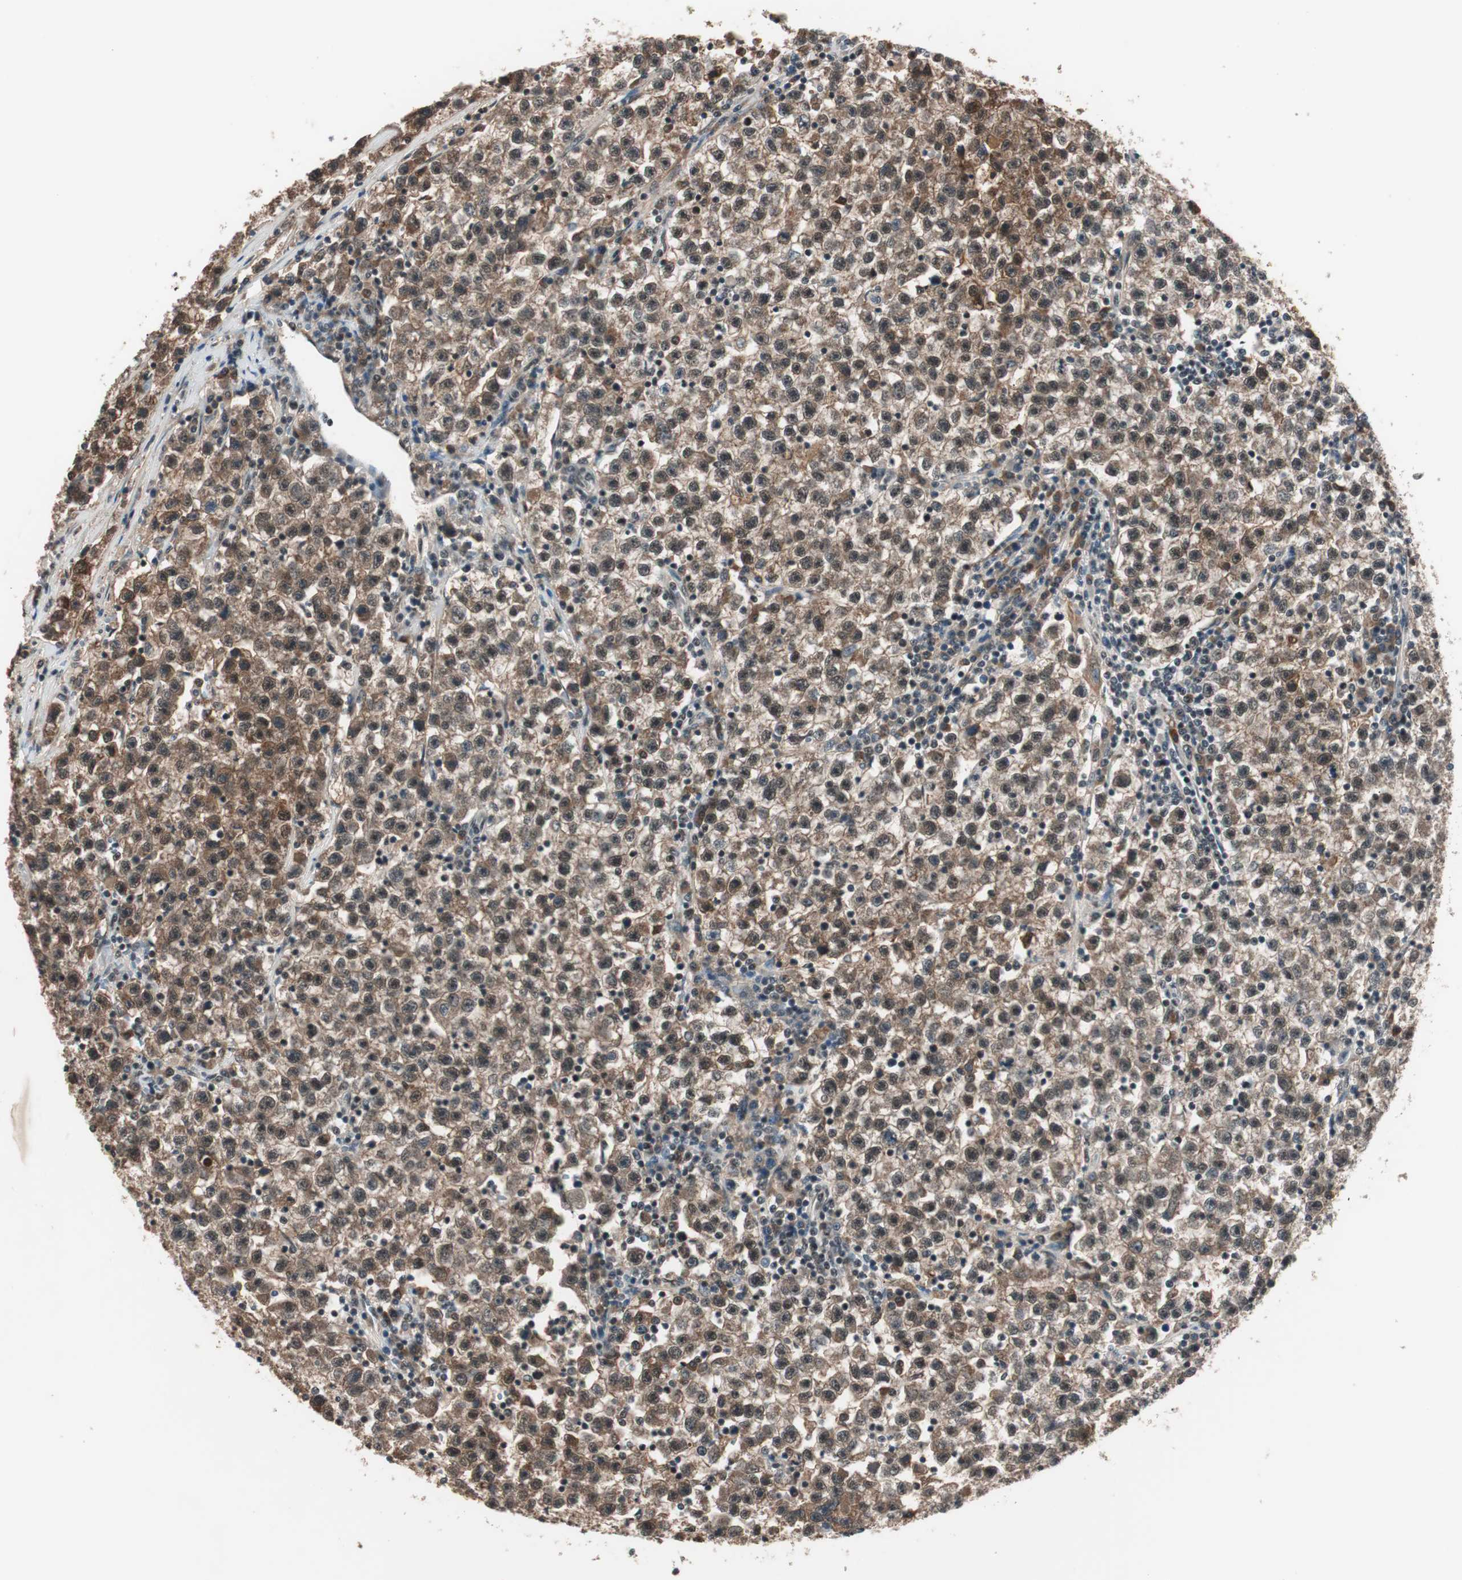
{"staining": {"intensity": "moderate", "quantity": ">75%", "location": "cytoplasmic/membranous,nuclear"}, "tissue": "testis cancer", "cell_type": "Tumor cells", "image_type": "cancer", "snomed": [{"axis": "morphology", "description": "Seminoma, NOS"}, {"axis": "topography", "description": "Testis"}], "caption": "Immunohistochemical staining of human seminoma (testis) displays medium levels of moderate cytoplasmic/membranous and nuclear protein expression in approximately >75% of tumor cells.", "gene": "NFRKB", "patient": {"sex": "male", "age": 22}}